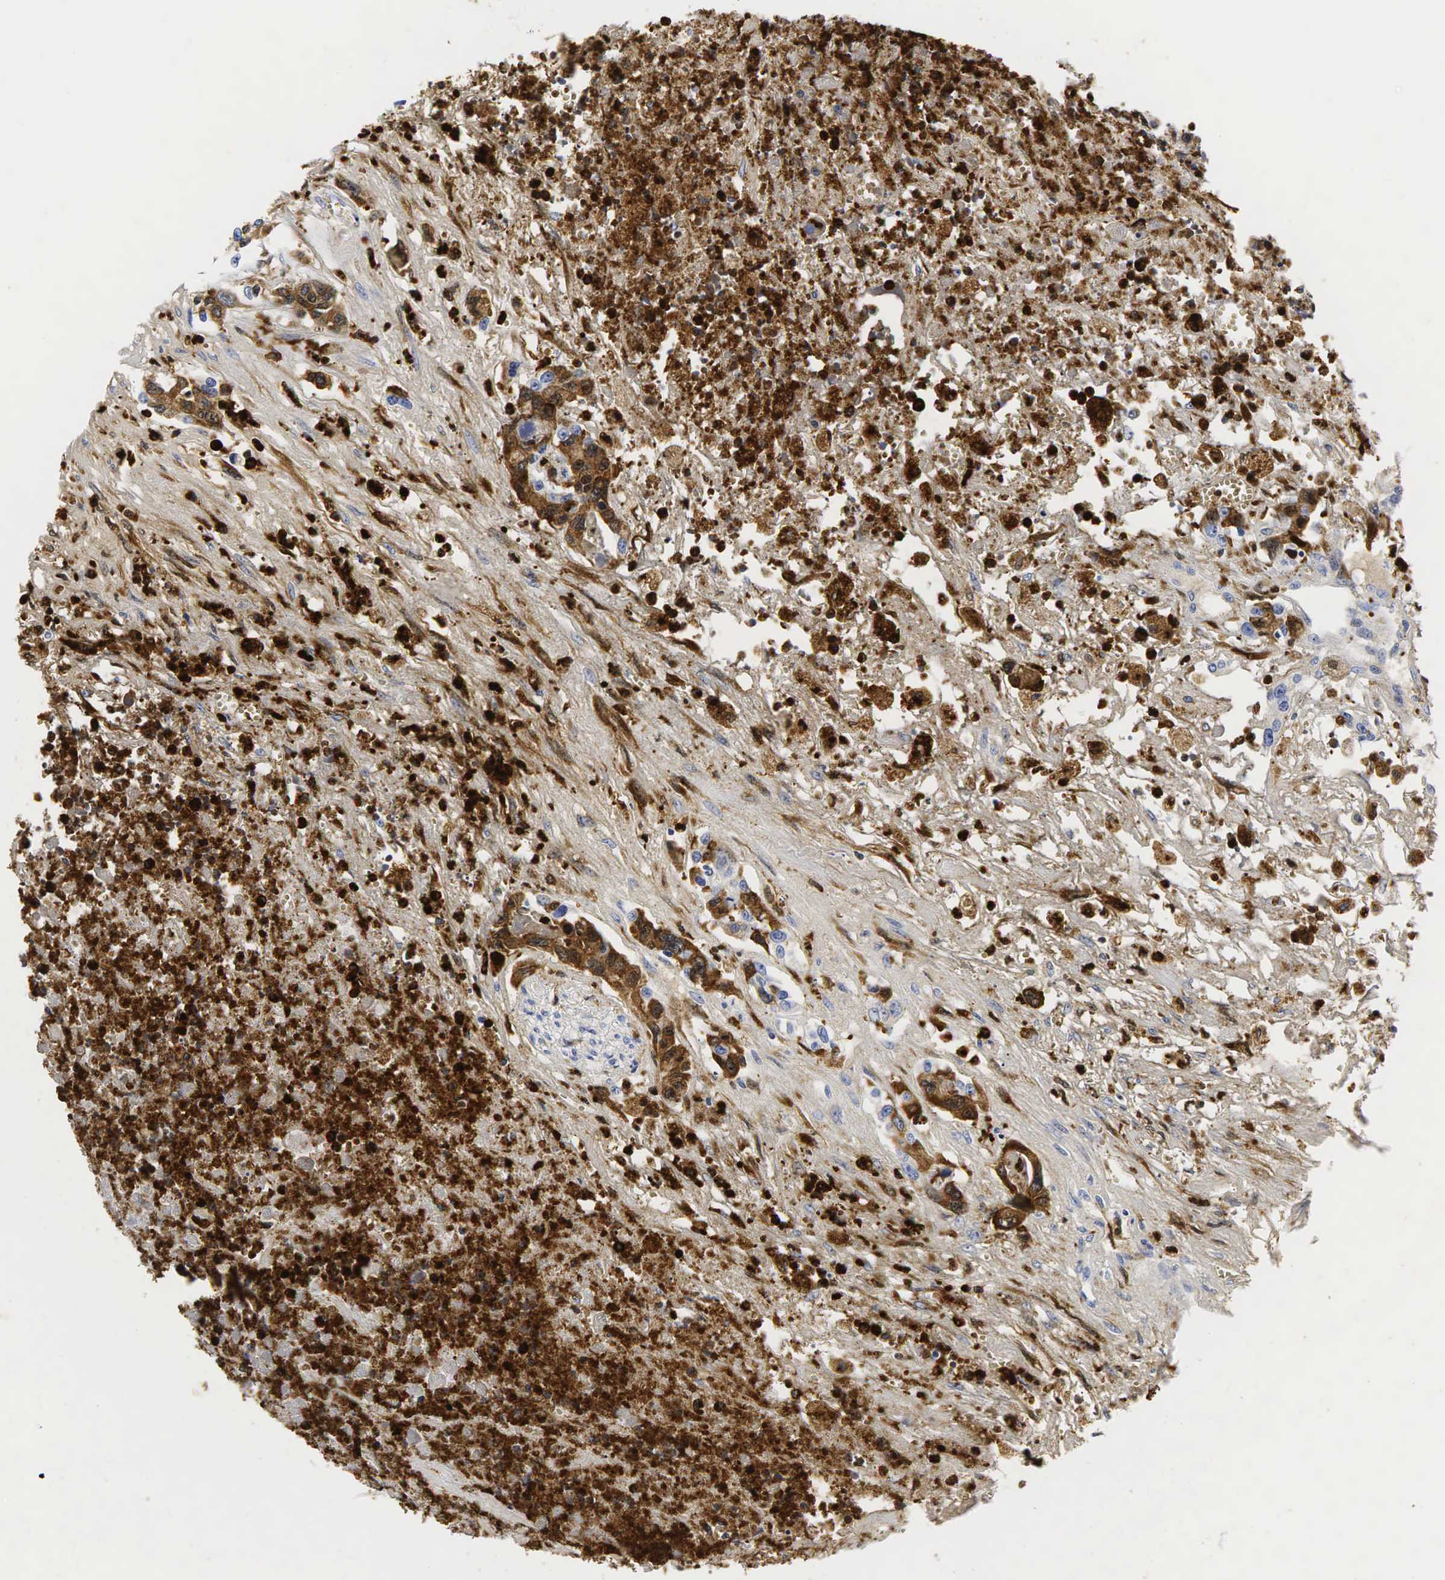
{"staining": {"intensity": "strong", "quantity": "25%-75%", "location": "cytoplasmic/membranous"}, "tissue": "urothelial cancer", "cell_type": "Tumor cells", "image_type": "cancer", "snomed": [{"axis": "morphology", "description": "Urothelial carcinoma, High grade"}, {"axis": "topography", "description": "Urinary bladder"}], "caption": "Immunohistochemical staining of urothelial carcinoma (high-grade) shows strong cytoplasmic/membranous protein positivity in about 25%-75% of tumor cells. (DAB (3,3'-diaminobenzidine) = brown stain, brightfield microscopy at high magnification).", "gene": "LYZ", "patient": {"sex": "male", "age": 86}}